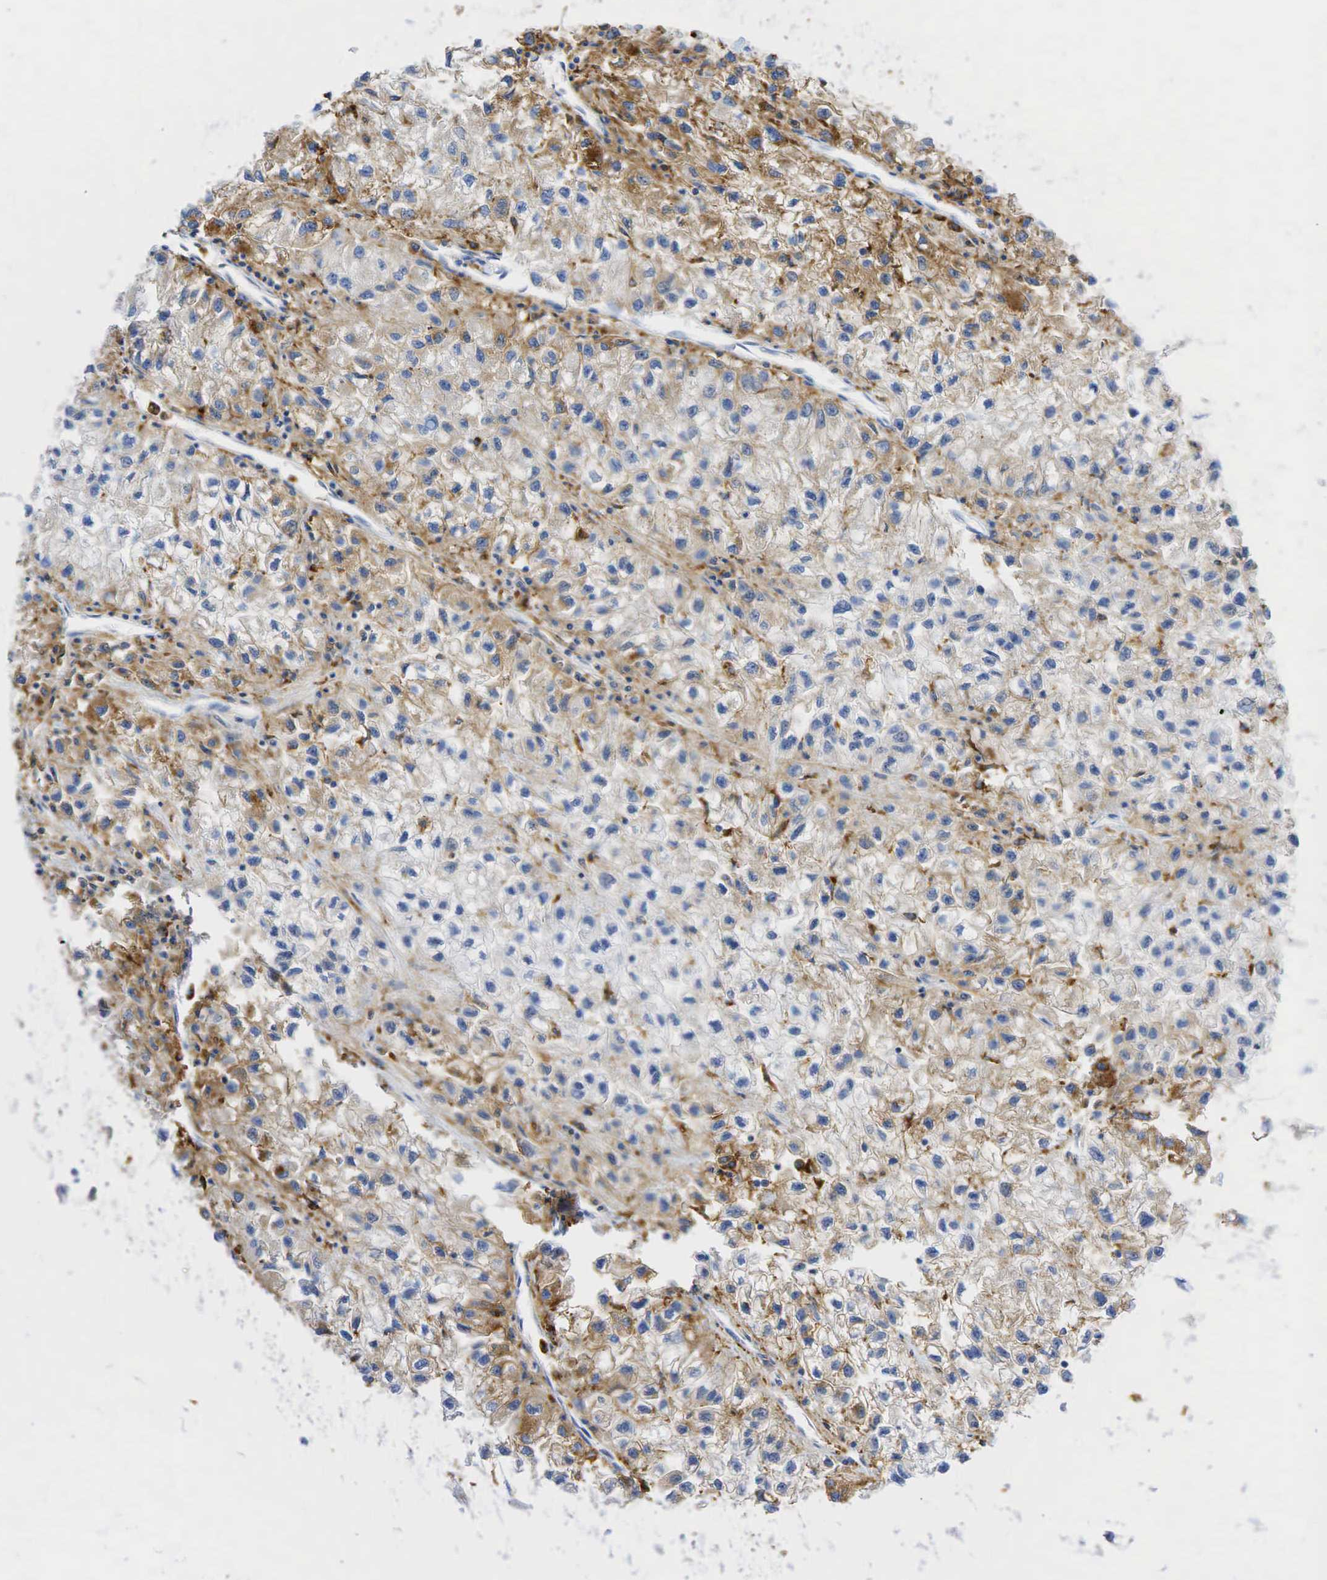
{"staining": {"intensity": "moderate", "quantity": "25%-75%", "location": "cytoplasmic/membranous"}, "tissue": "renal cancer", "cell_type": "Tumor cells", "image_type": "cancer", "snomed": [{"axis": "morphology", "description": "Adenocarcinoma, NOS"}, {"axis": "topography", "description": "Kidney"}], "caption": "Protein expression analysis of human renal cancer reveals moderate cytoplasmic/membranous expression in about 25%-75% of tumor cells.", "gene": "CD68", "patient": {"sex": "male", "age": 59}}